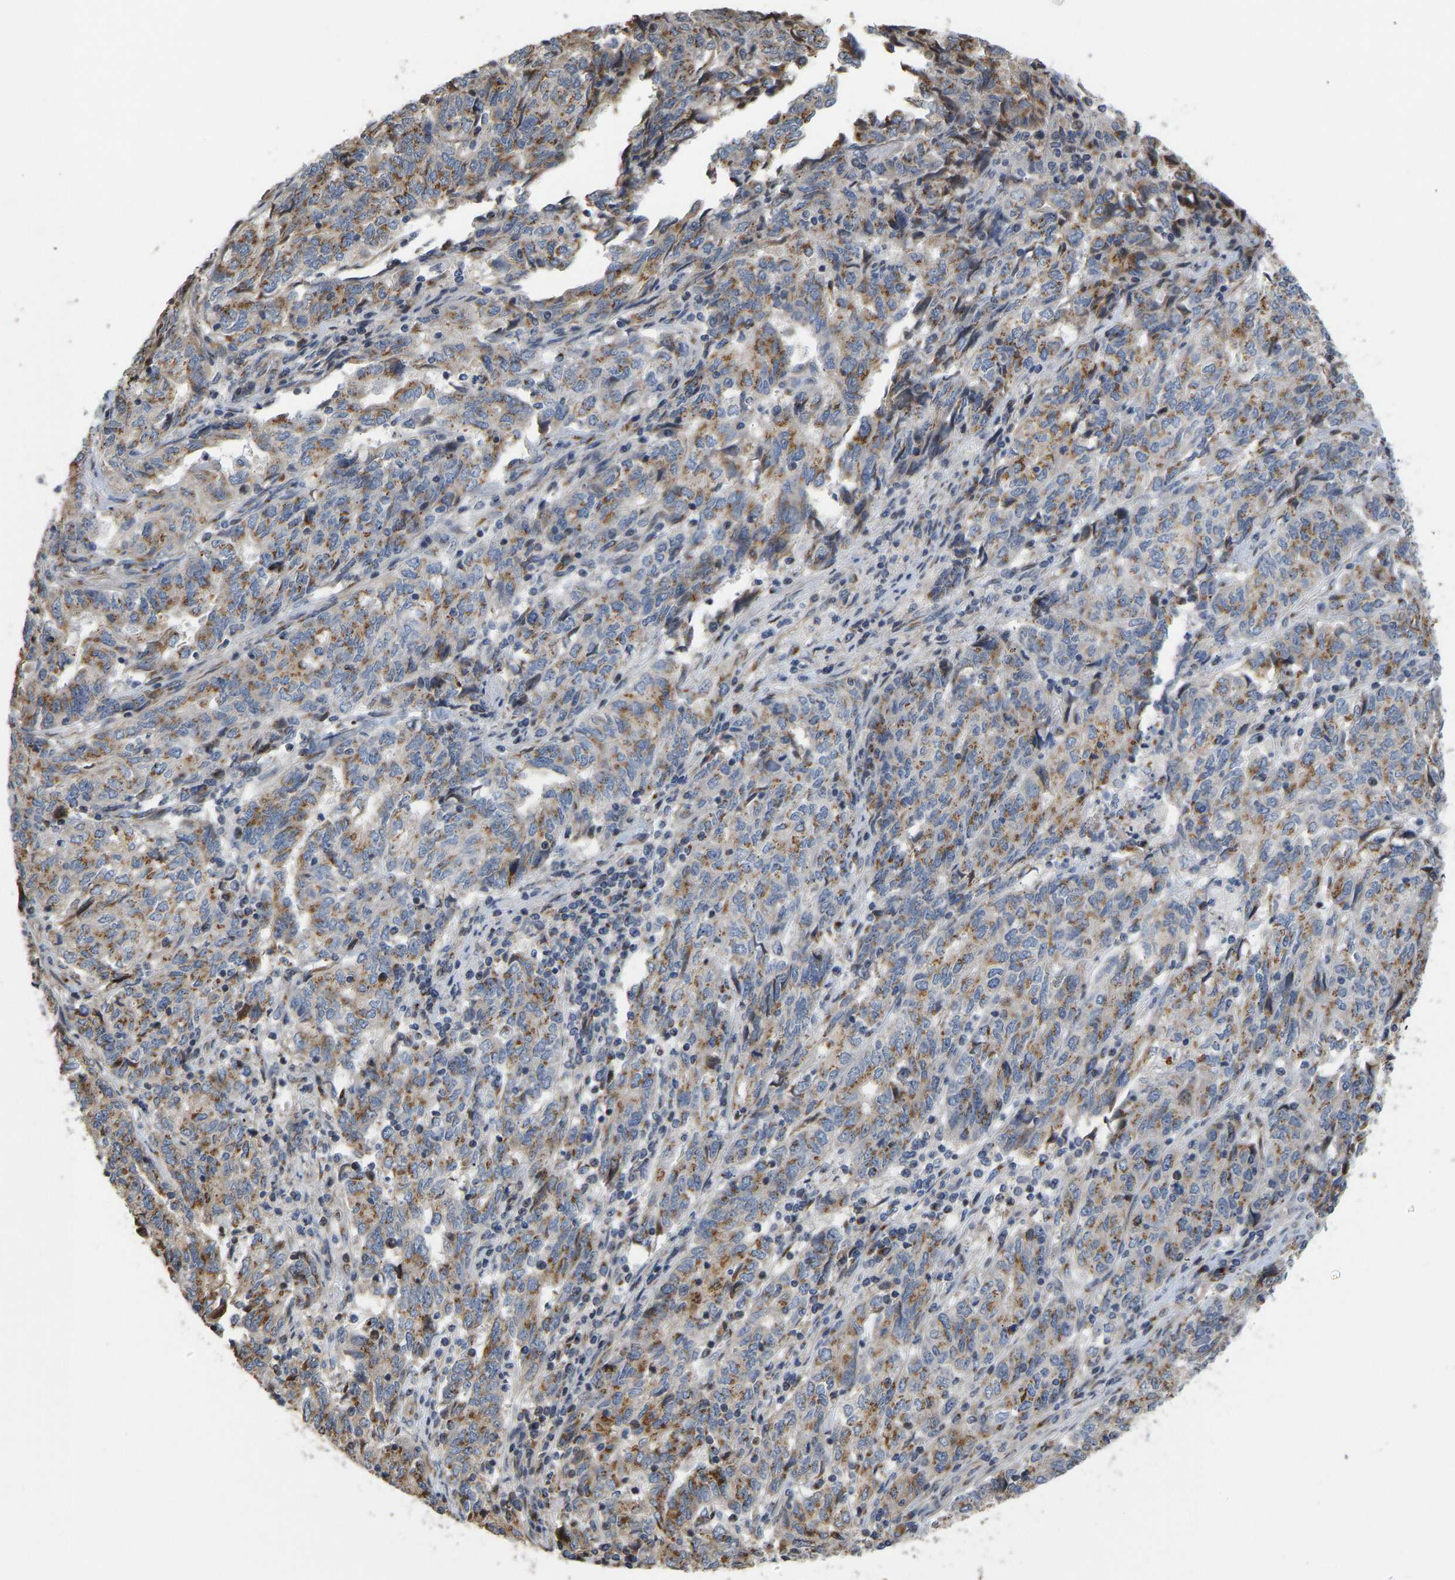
{"staining": {"intensity": "moderate", "quantity": ">75%", "location": "cytoplasmic/membranous"}, "tissue": "endometrial cancer", "cell_type": "Tumor cells", "image_type": "cancer", "snomed": [{"axis": "morphology", "description": "Adenocarcinoma, NOS"}, {"axis": "topography", "description": "Endometrium"}], "caption": "Adenocarcinoma (endometrial) stained with DAB immunohistochemistry displays medium levels of moderate cytoplasmic/membranous expression in approximately >75% of tumor cells.", "gene": "YIPF4", "patient": {"sex": "female", "age": 80}}